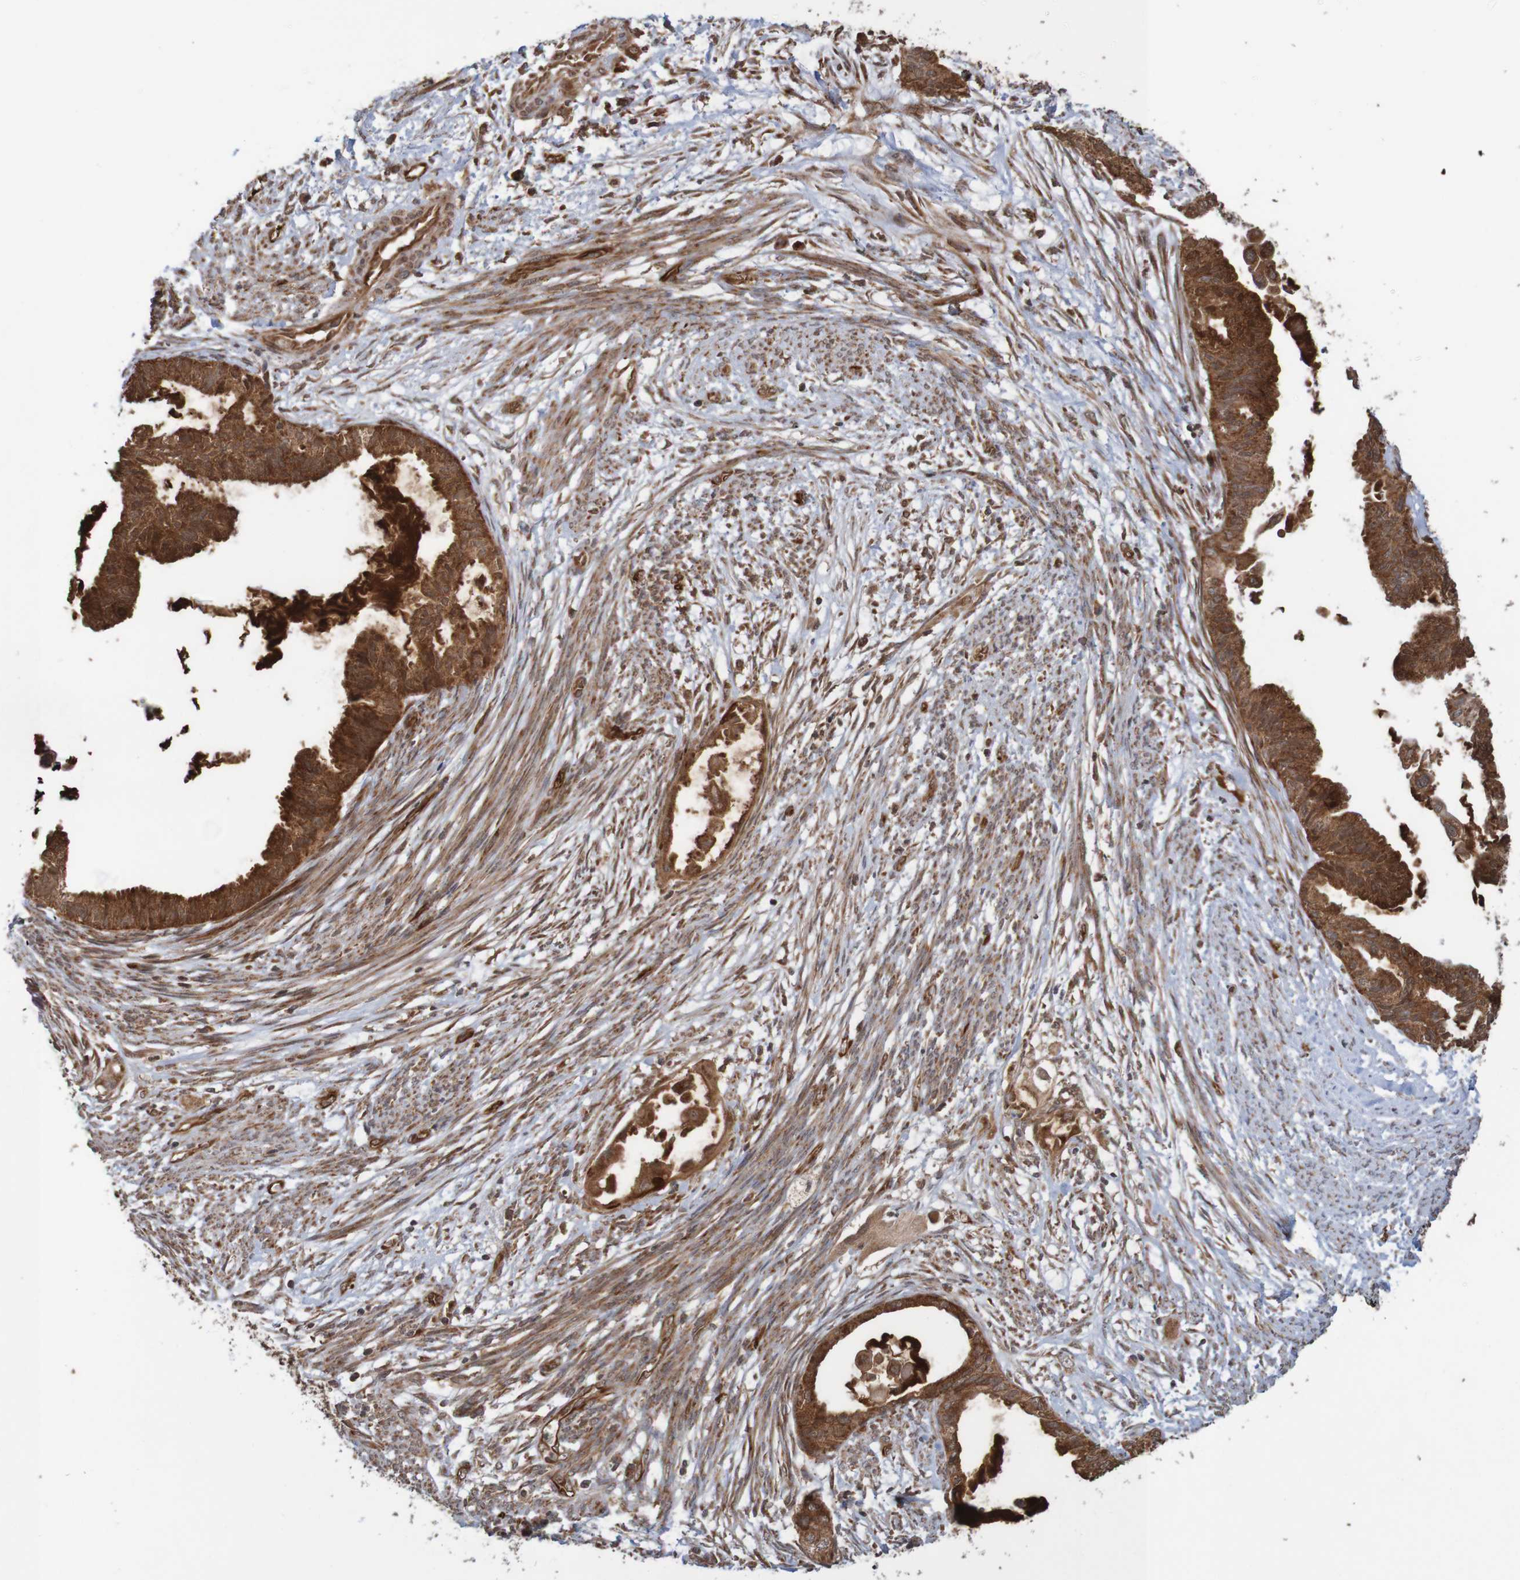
{"staining": {"intensity": "strong", "quantity": ">75%", "location": "cytoplasmic/membranous"}, "tissue": "cervical cancer", "cell_type": "Tumor cells", "image_type": "cancer", "snomed": [{"axis": "morphology", "description": "Normal tissue, NOS"}, {"axis": "morphology", "description": "Adenocarcinoma, NOS"}, {"axis": "topography", "description": "Cervix"}, {"axis": "topography", "description": "Endometrium"}], "caption": "Protein staining of cervical cancer tissue shows strong cytoplasmic/membranous staining in approximately >75% of tumor cells.", "gene": "MRPL52", "patient": {"sex": "female", "age": 86}}